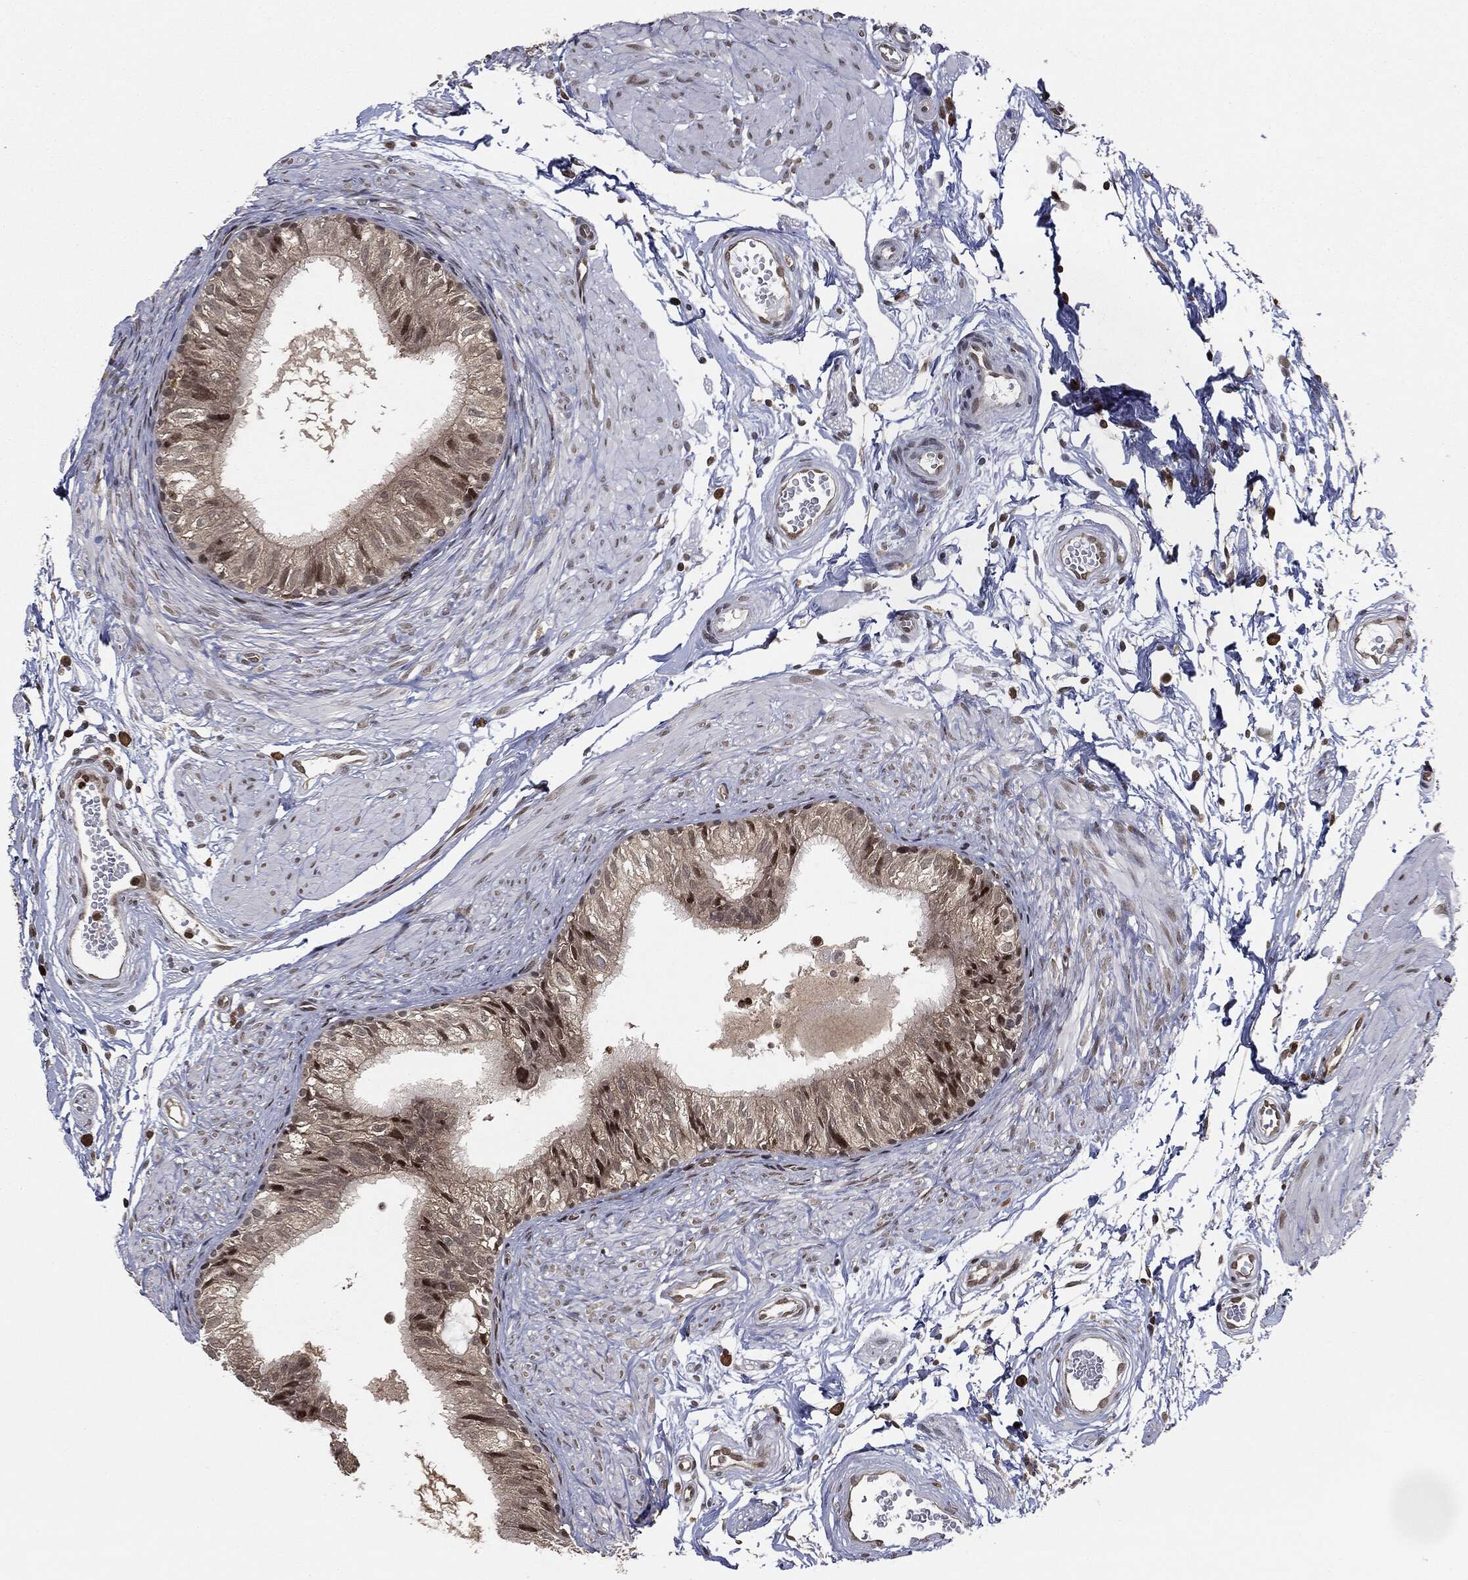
{"staining": {"intensity": "strong", "quantity": "<25%", "location": "nuclear"}, "tissue": "epididymis", "cell_type": "Glandular cells", "image_type": "normal", "snomed": [{"axis": "morphology", "description": "Normal tissue, NOS"}, {"axis": "topography", "description": "Epididymis"}], "caption": "A high-resolution image shows immunohistochemistry (IHC) staining of normal epididymis, which exhibits strong nuclear expression in about <25% of glandular cells.", "gene": "TBC1D22A", "patient": {"sex": "male", "age": 22}}